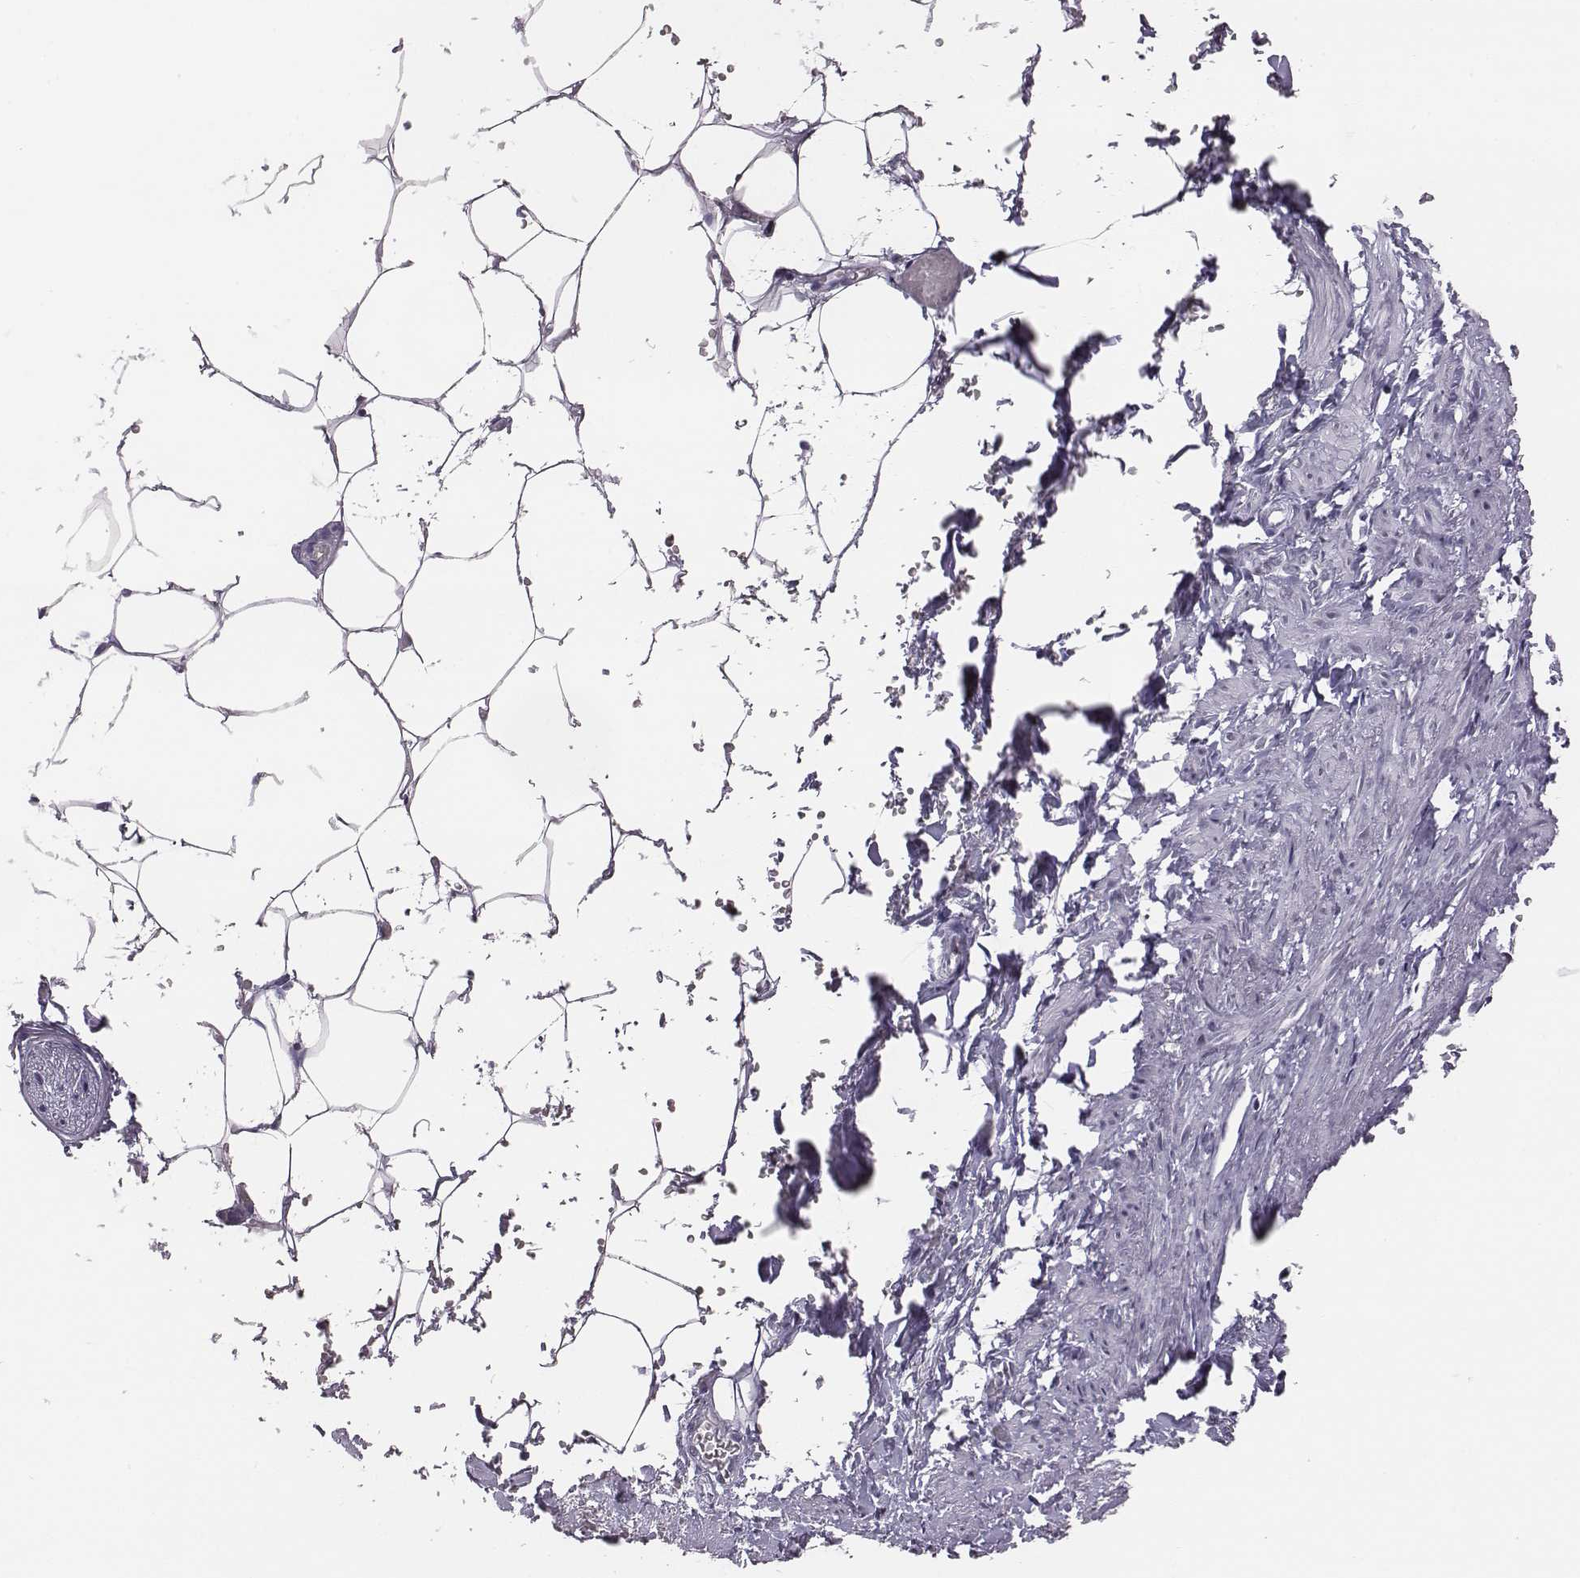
{"staining": {"intensity": "negative", "quantity": "none", "location": "none"}, "tissue": "adipose tissue", "cell_type": "Adipocytes", "image_type": "normal", "snomed": [{"axis": "morphology", "description": "Normal tissue, NOS"}, {"axis": "topography", "description": "Prostate"}, {"axis": "topography", "description": "Peripheral nerve tissue"}], "caption": "Adipose tissue was stained to show a protein in brown. There is no significant staining in adipocytes. The staining was performed using DAB to visualize the protein expression in brown, while the nuclei were stained in blue with hematoxylin (Magnification: 20x).", "gene": "ACOD1", "patient": {"sex": "male", "age": 55}}